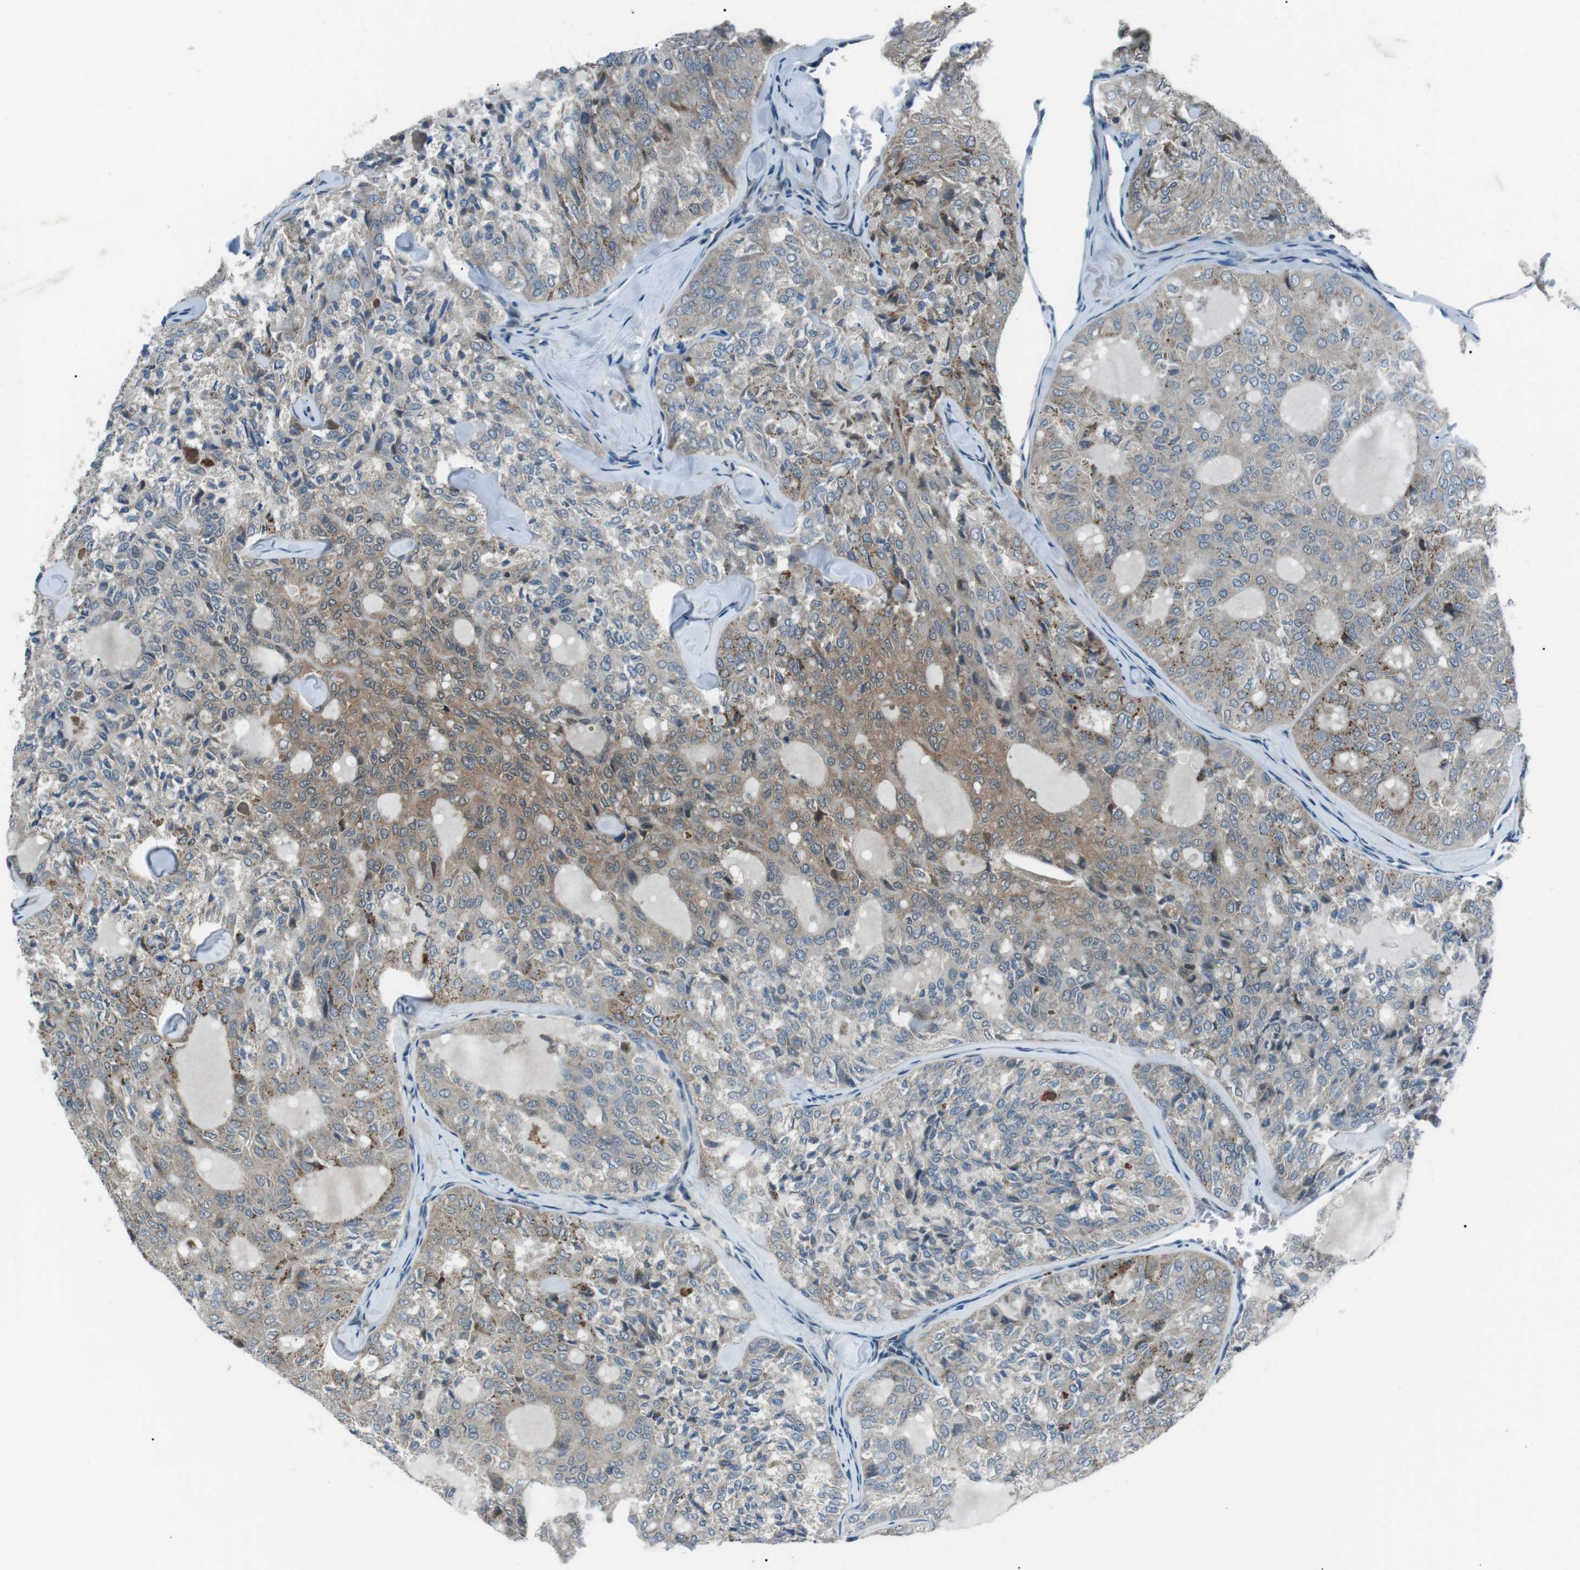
{"staining": {"intensity": "weak", "quantity": "25%-75%", "location": "cytoplasmic/membranous"}, "tissue": "thyroid cancer", "cell_type": "Tumor cells", "image_type": "cancer", "snomed": [{"axis": "morphology", "description": "Follicular adenoma carcinoma, NOS"}, {"axis": "topography", "description": "Thyroid gland"}], "caption": "Immunohistochemistry staining of thyroid cancer (follicular adenoma carcinoma), which reveals low levels of weak cytoplasmic/membranous staining in about 25%-75% of tumor cells indicating weak cytoplasmic/membranous protein positivity. The staining was performed using DAB (3,3'-diaminobenzidine) (brown) for protein detection and nuclei were counterstained in hematoxylin (blue).", "gene": "LRIG2", "patient": {"sex": "male", "age": 75}}